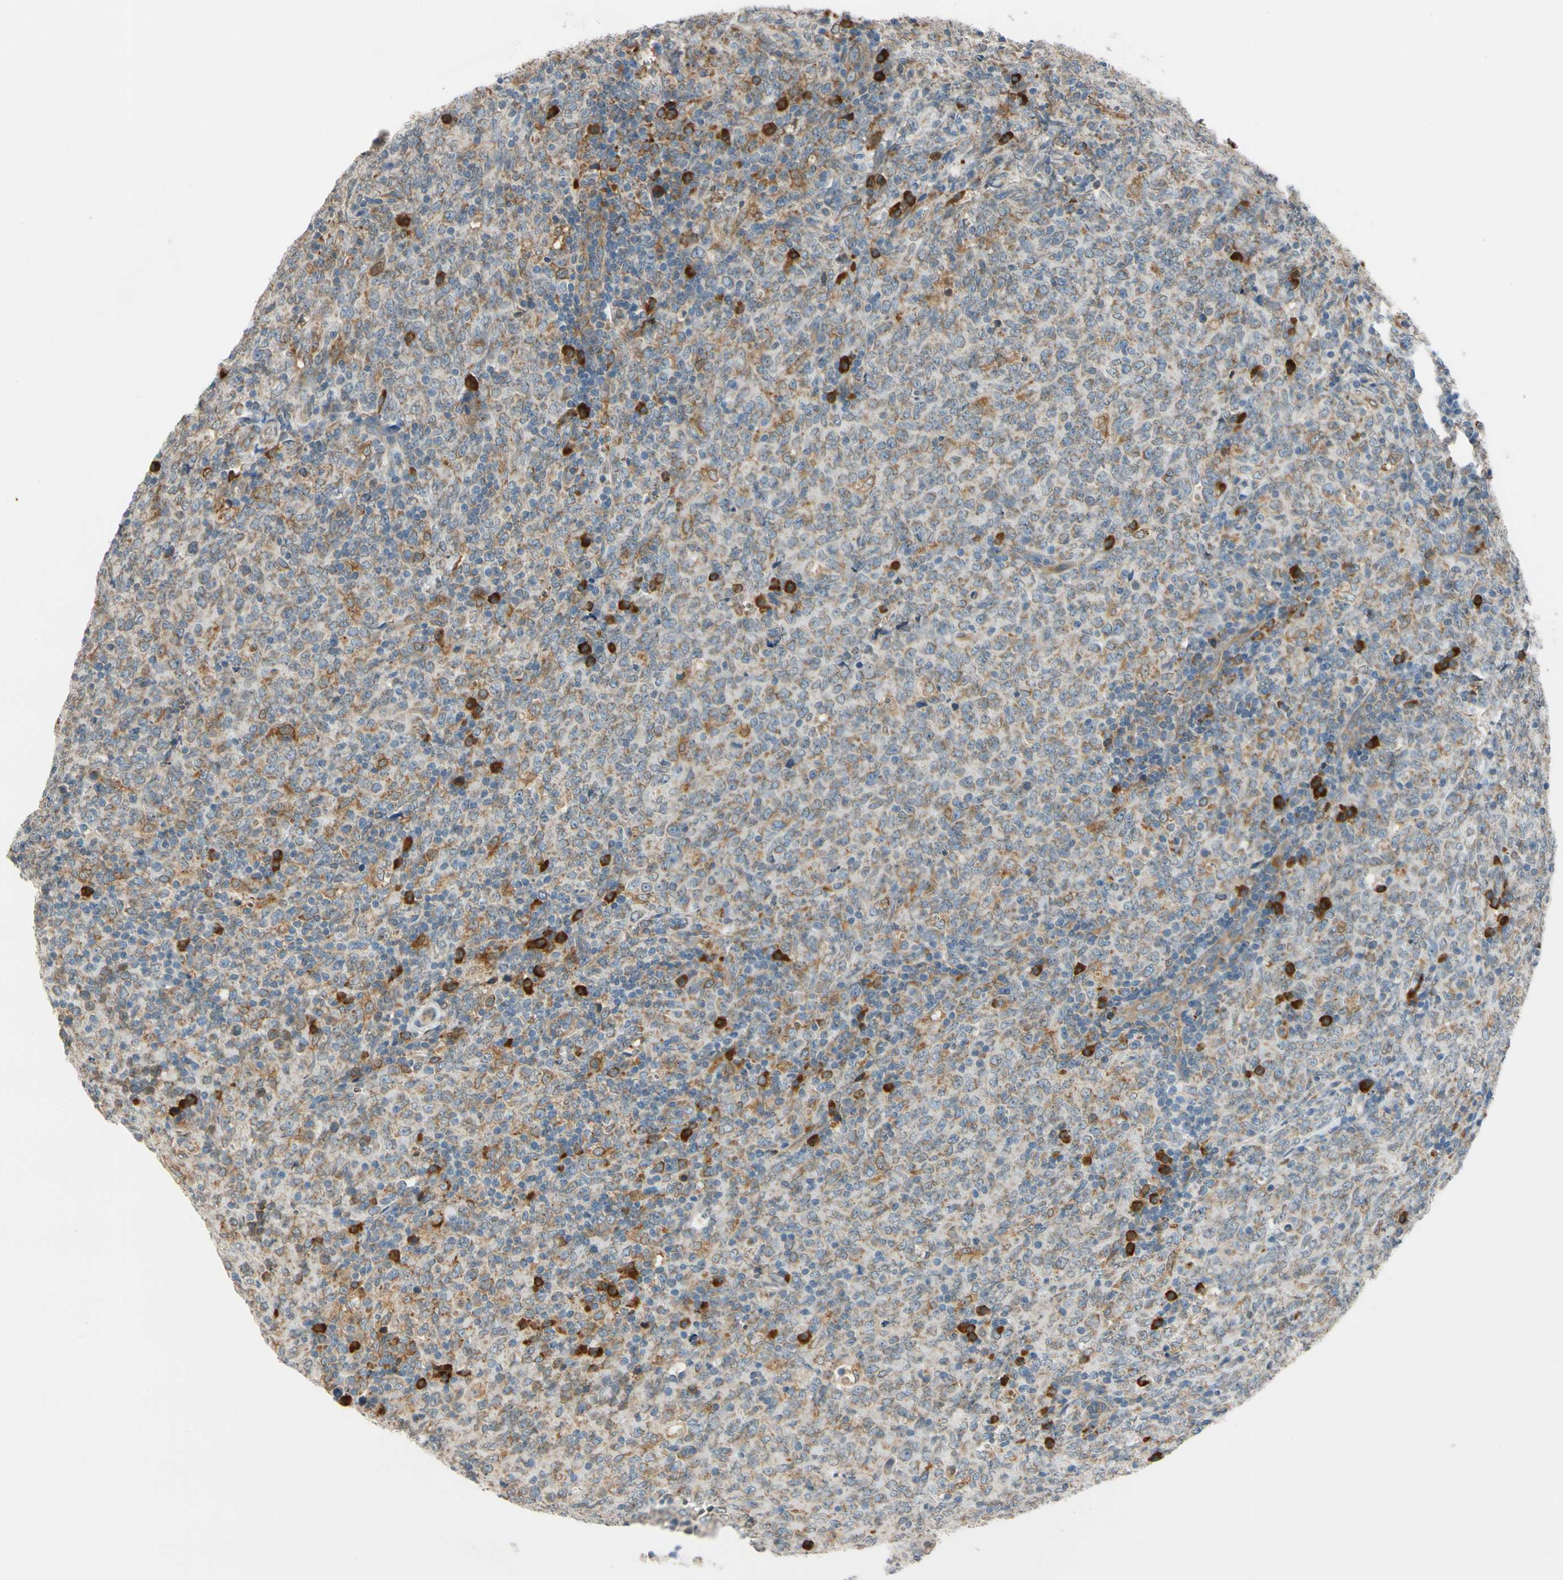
{"staining": {"intensity": "weak", "quantity": "25%-75%", "location": "cytoplasmic/membranous"}, "tissue": "lymphoma", "cell_type": "Tumor cells", "image_type": "cancer", "snomed": [{"axis": "morphology", "description": "Malignant lymphoma, non-Hodgkin's type, High grade"}, {"axis": "topography", "description": "Tonsil"}], "caption": "A low amount of weak cytoplasmic/membranous positivity is seen in approximately 25%-75% of tumor cells in malignant lymphoma, non-Hodgkin's type (high-grade) tissue.", "gene": "RPN2", "patient": {"sex": "female", "age": 36}}